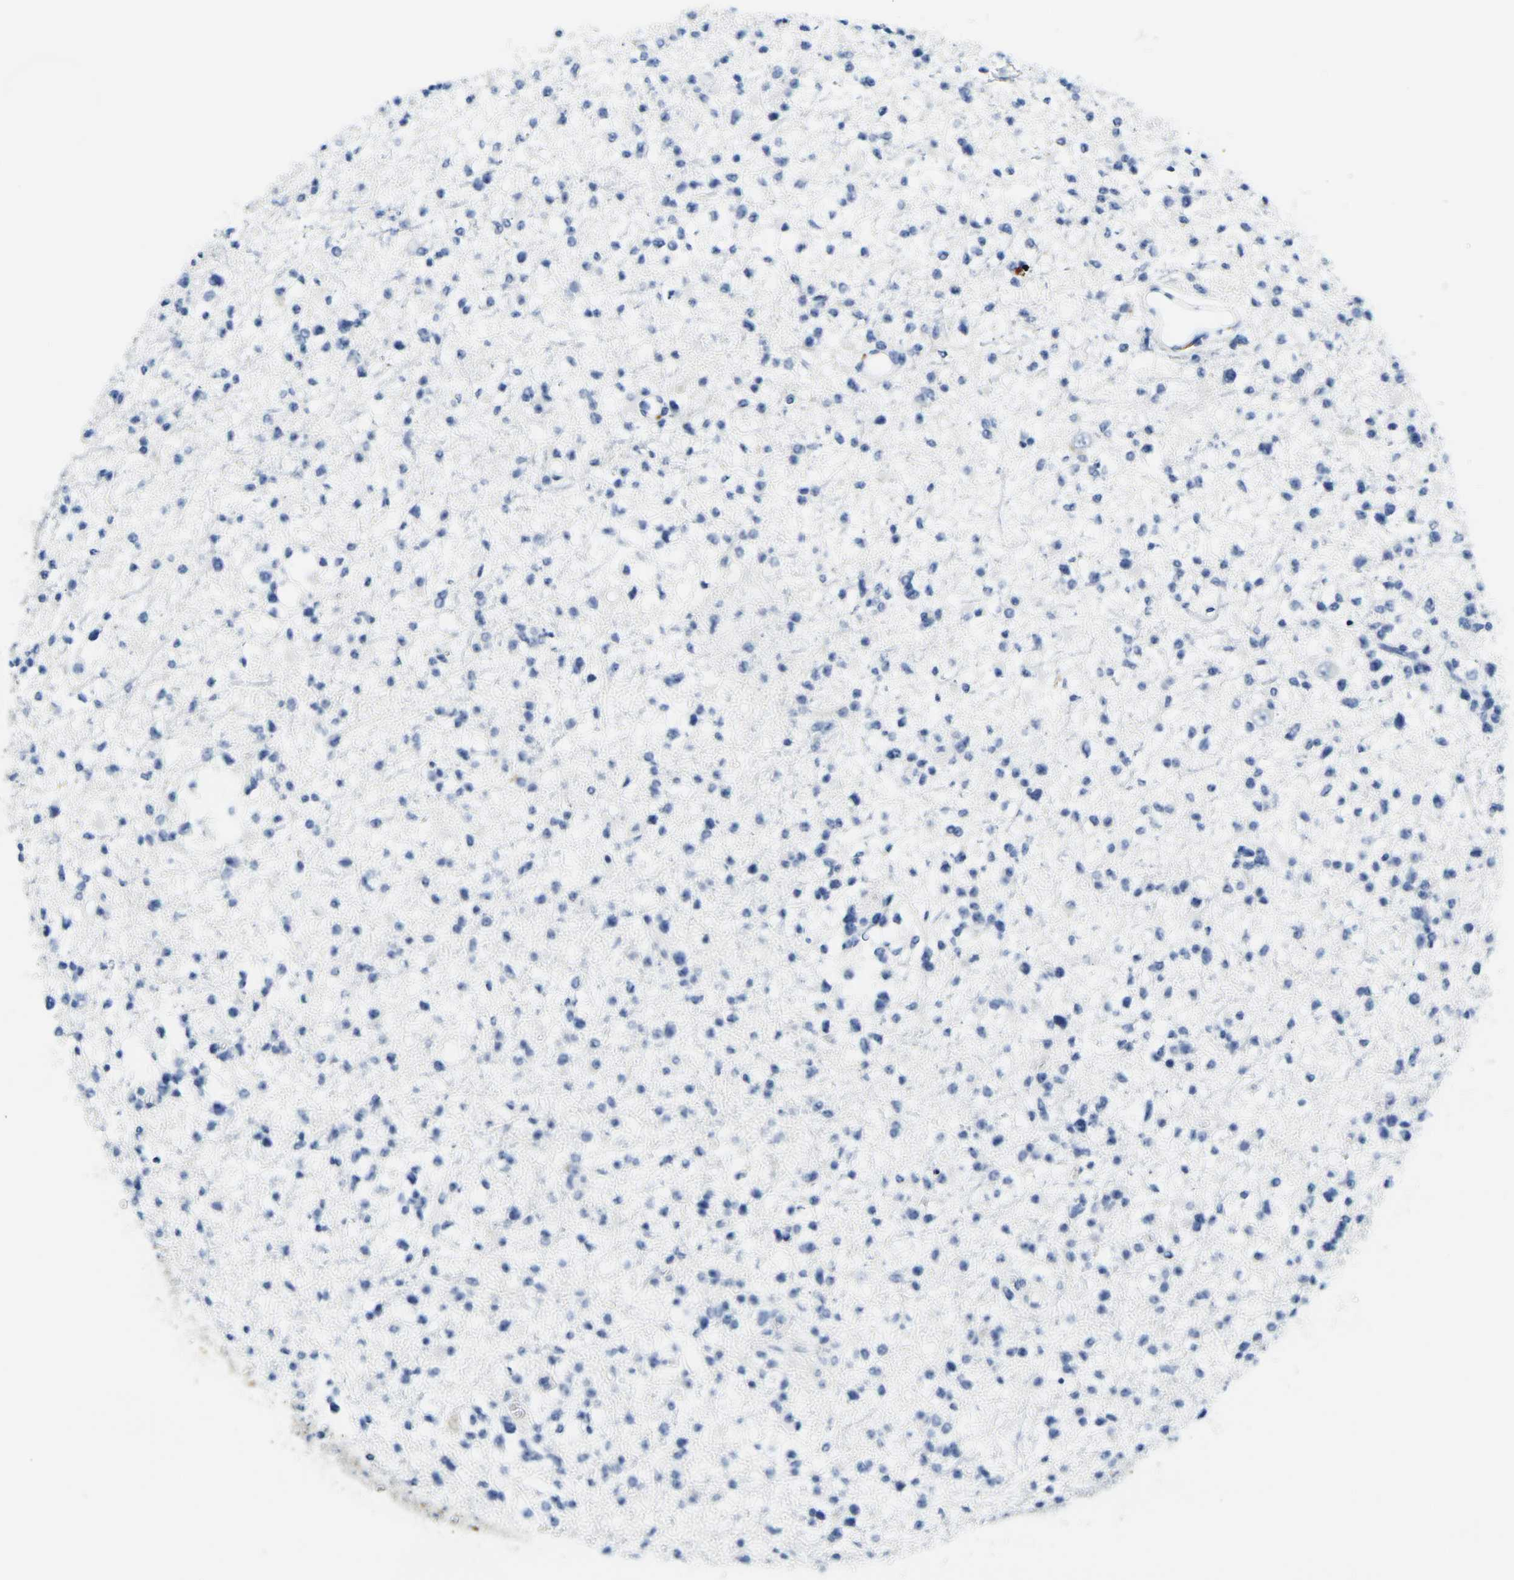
{"staining": {"intensity": "negative", "quantity": "none", "location": "none"}, "tissue": "glioma", "cell_type": "Tumor cells", "image_type": "cancer", "snomed": [{"axis": "morphology", "description": "Glioma, malignant, Low grade"}, {"axis": "topography", "description": "Brain"}], "caption": "The photomicrograph displays no staining of tumor cells in glioma. (IHC, brightfield microscopy, high magnification).", "gene": "GPR15", "patient": {"sex": "female", "age": 22}}